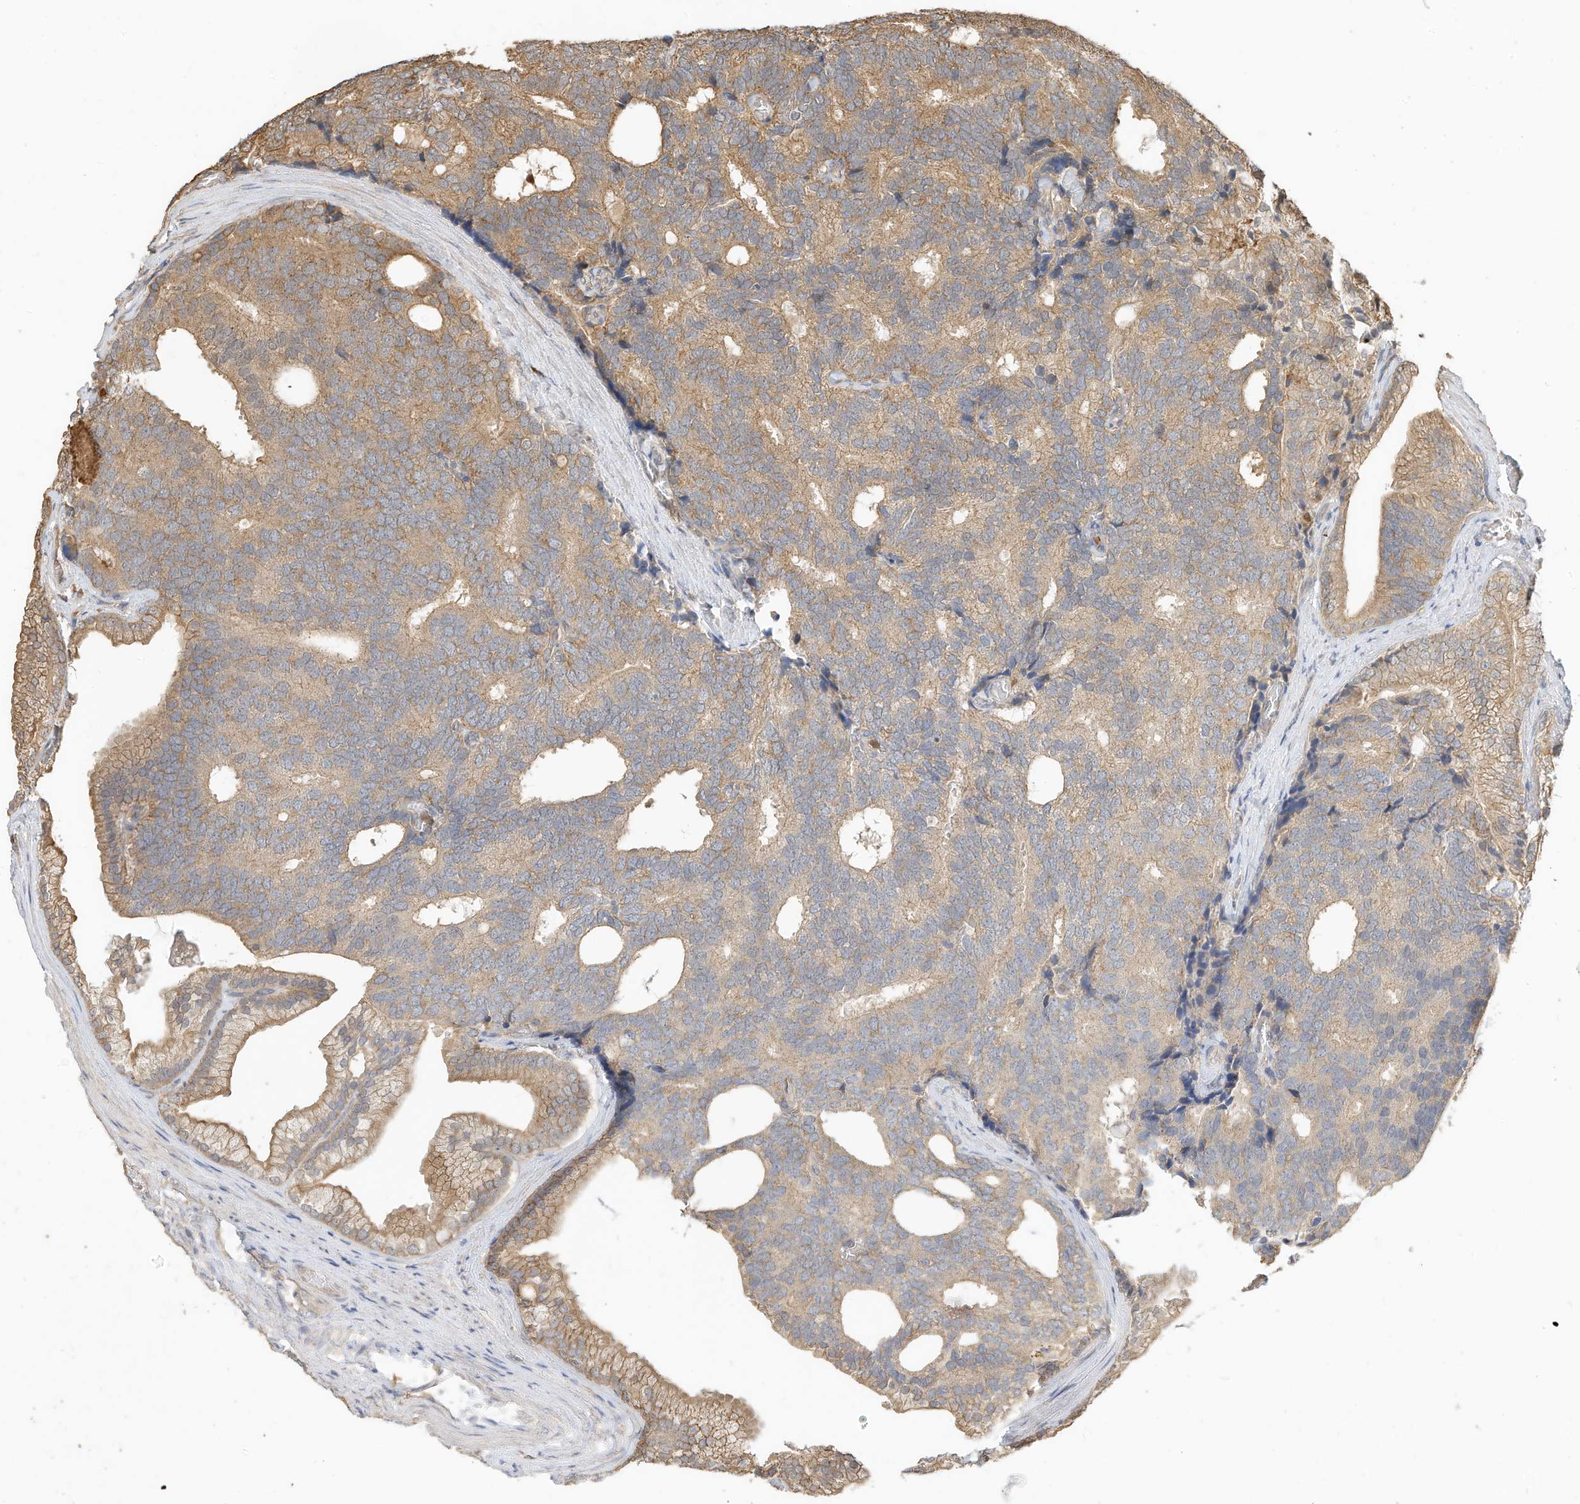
{"staining": {"intensity": "moderate", "quantity": ">75%", "location": "cytoplasmic/membranous"}, "tissue": "prostate cancer", "cell_type": "Tumor cells", "image_type": "cancer", "snomed": [{"axis": "morphology", "description": "Adenocarcinoma, Low grade"}, {"axis": "topography", "description": "Prostate"}], "caption": "IHC of prostate cancer (adenocarcinoma (low-grade)) demonstrates medium levels of moderate cytoplasmic/membranous expression in about >75% of tumor cells. The protein is shown in brown color, while the nuclei are stained blue.", "gene": "OFD1", "patient": {"sex": "male", "age": 71}}